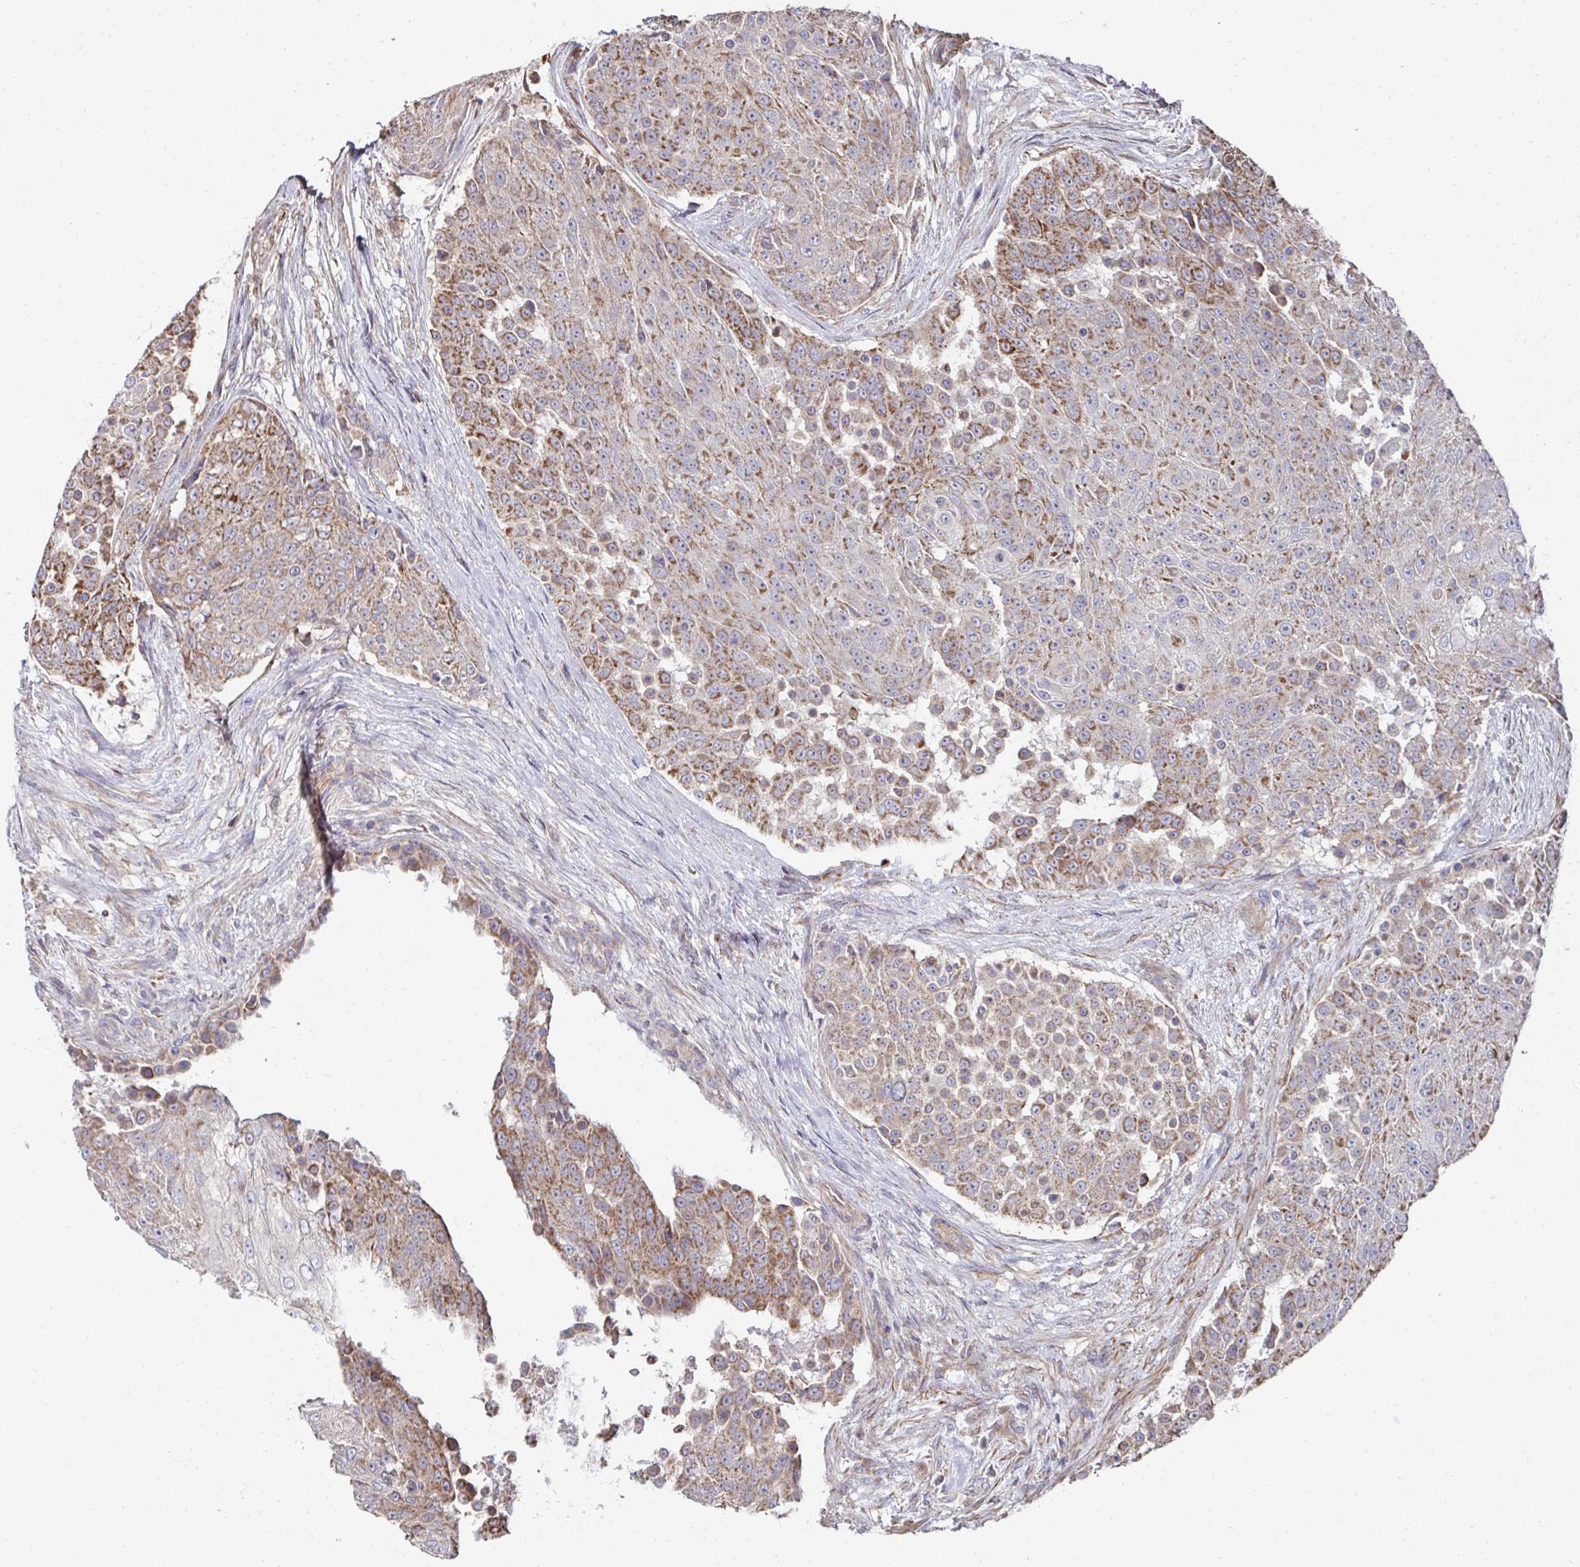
{"staining": {"intensity": "moderate", "quantity": ">75%", "location": "cytoplasmic/membranous"}, "tissue": "urothelial cancer", "cell_type": "Tumor cells", "image_type": "cancer", "snomed": [{"axis": "morphology", "description": "Urothelial carcinoma, High grade"}, {"axis": "topography", "description": "Urinary bladder"}], "caption": "This is an image of immunohistochemistry staining of urothelial carcinoma (high-grade), which shows moderate staining in the cytoplasmic/membranous of tumor cells.", "gene": "DZANK1", "patient": {"sex": "female", "age": 63}}